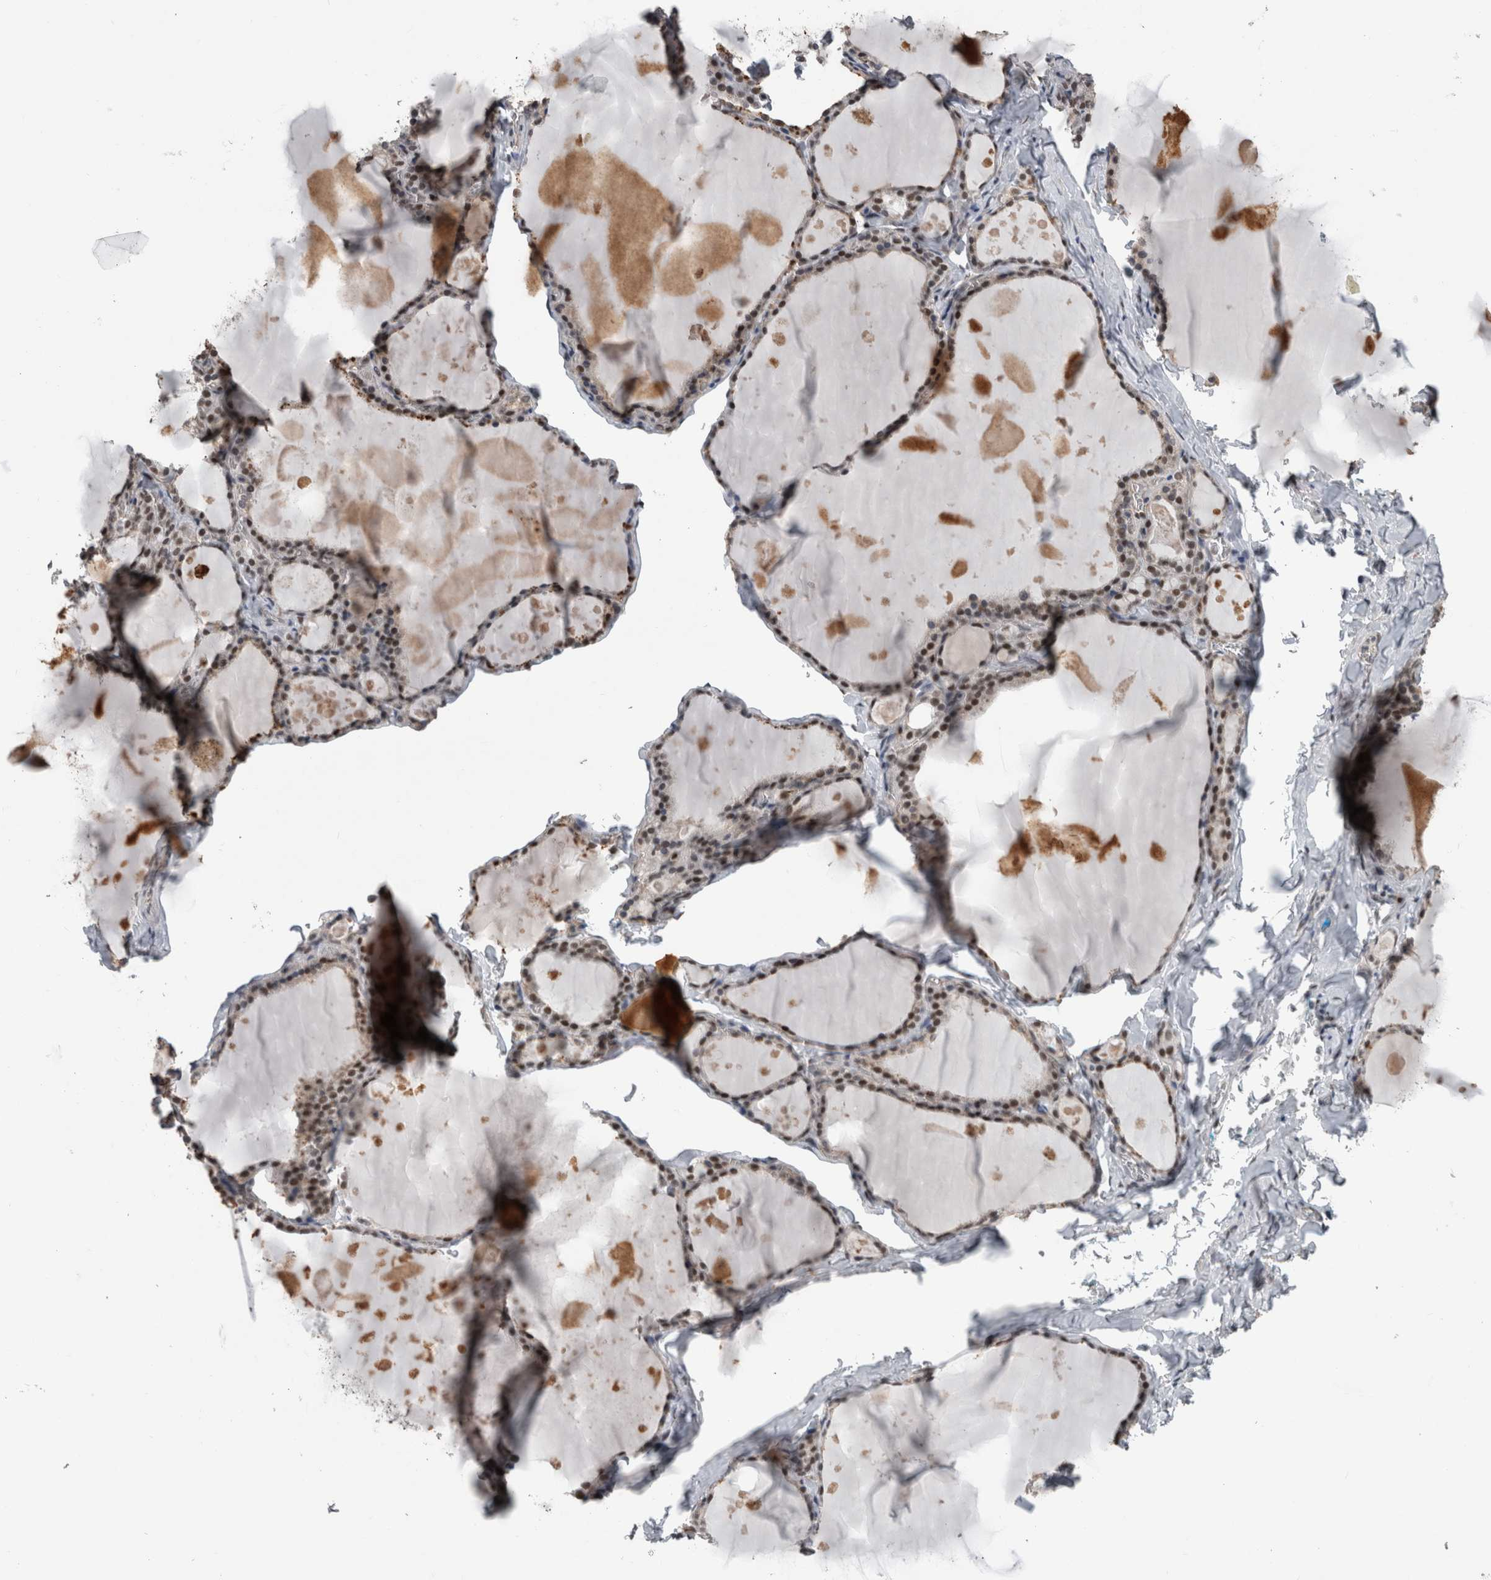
{"staining": {"intensity": "moderate", "quantity": "25%-75%", "location": "nuclear"}, "tissue": "thyroid gland", "cell_type": "Glandular cells", "image_type": "normal", "snomed": [{"axis": "morphology", "description": "Normal tissue, NOS"}, {"axis": "topography", "description": "Thyroid gland"}], "caption": "Immunohistochemistry (IHC) (DAB (3,3'-diaminobenzidine)) staining of unremarkable thyroid gland demonstrates moderate nuclear protein staining in about 25%-75% of glandular cells.", "gene": "POLD2", "patient": {"sex": "male", "age": 56}}